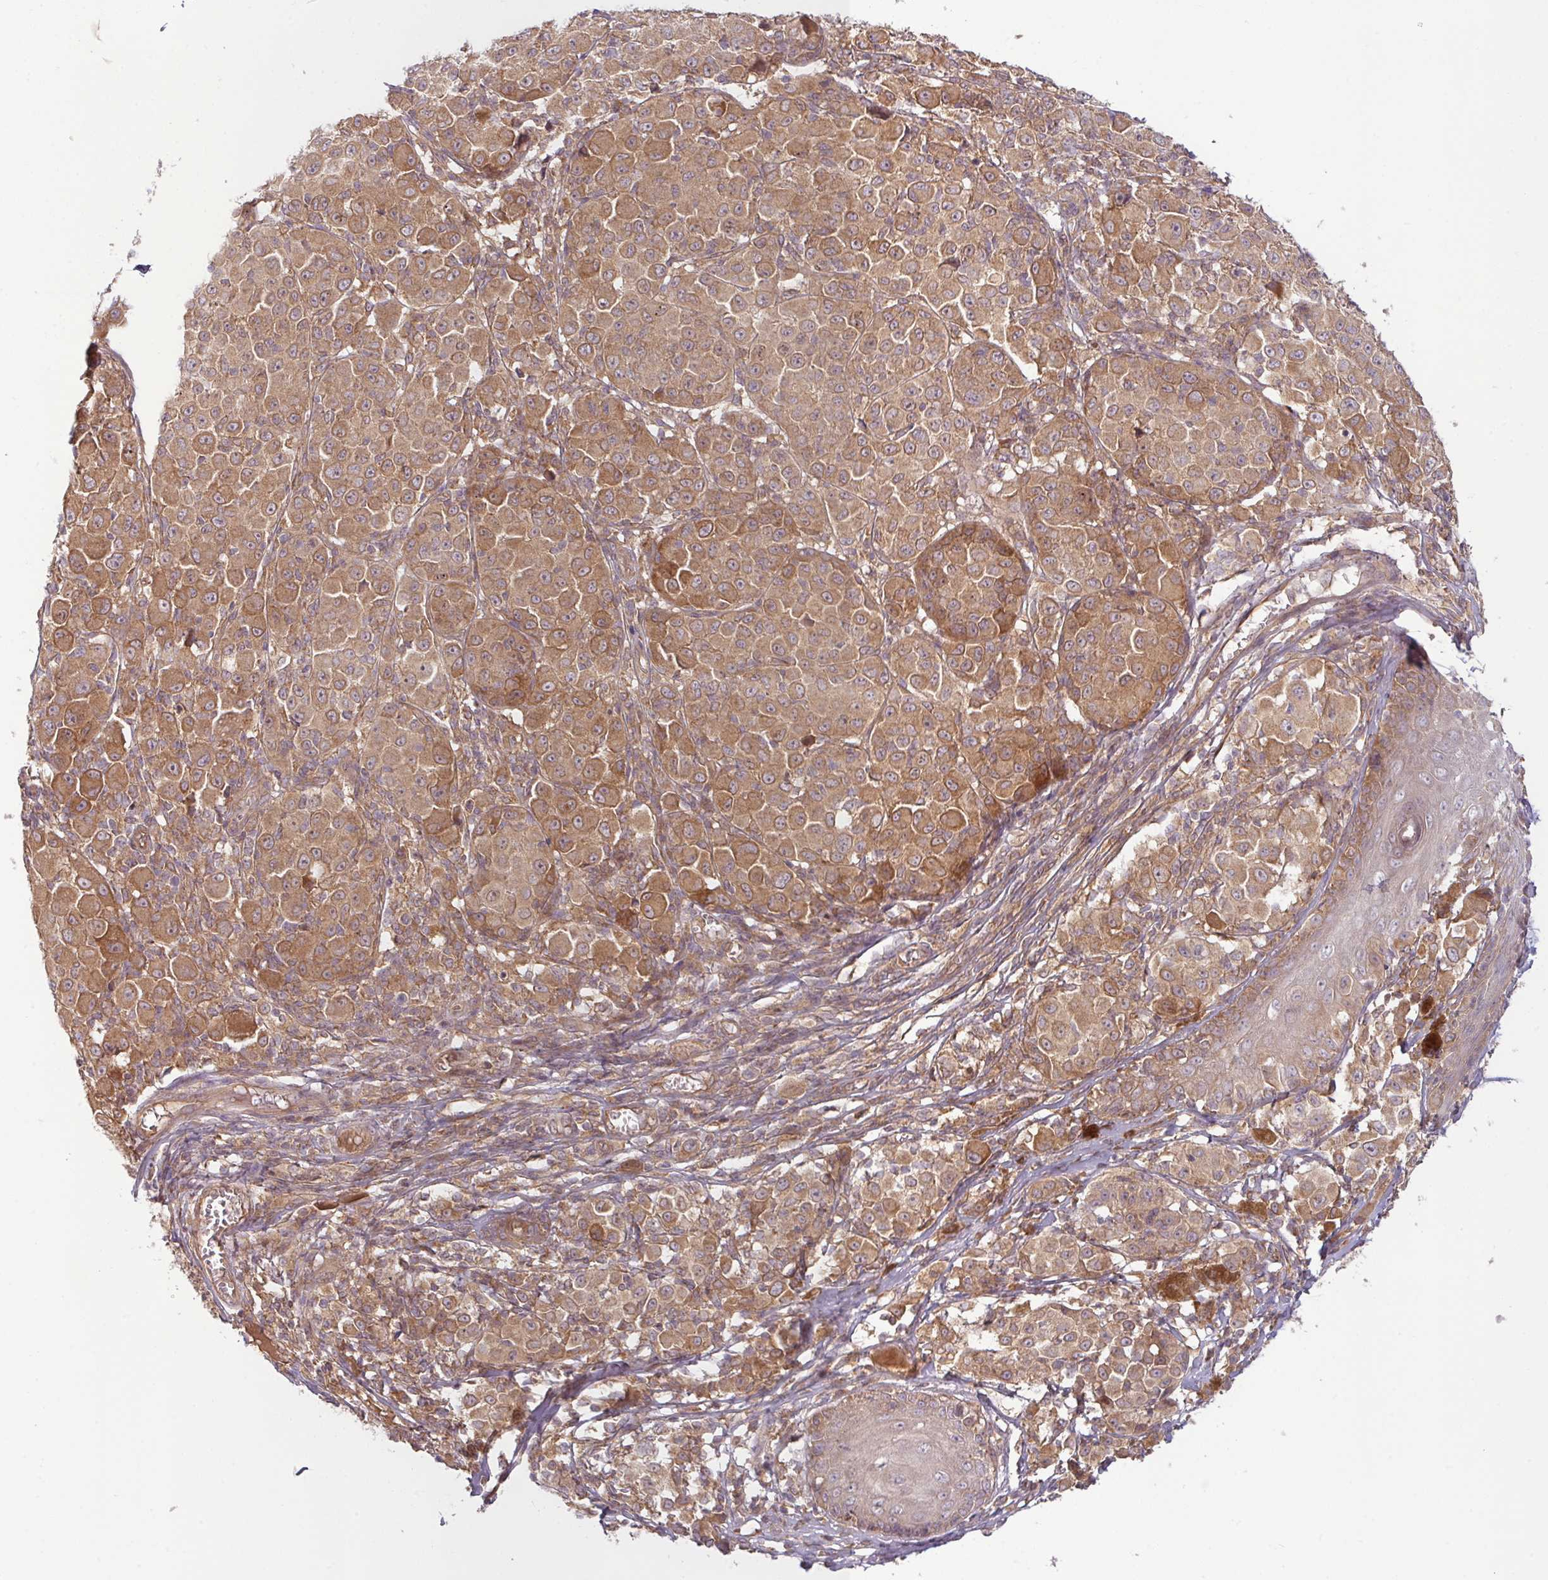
{"staining": {"intensity": "moderate", "quantity": ">75%", "location": "cytoplasmic/membranous"}, "tissue": "melanoma", "cell_type": "Tumor cells", "image_type": "cancer", "snomed": [{"axis": "morphology", "description": "Malignant melanoma, NOS"}, {"axis": "topography", "description": "Skin"}], "caption": "IHC micrograph of neoplastic tissue: human malignant melanoma stained using immunohistochemistry (IHC) reveals medium levels of moderate protein expression localized specifically in the cytoplasmic/membranous of tumor cells, appearing as a cytoplasmic/membranous brown color.", "gene": "RNF31", "patient": {"sex": "female", "age": 43}}